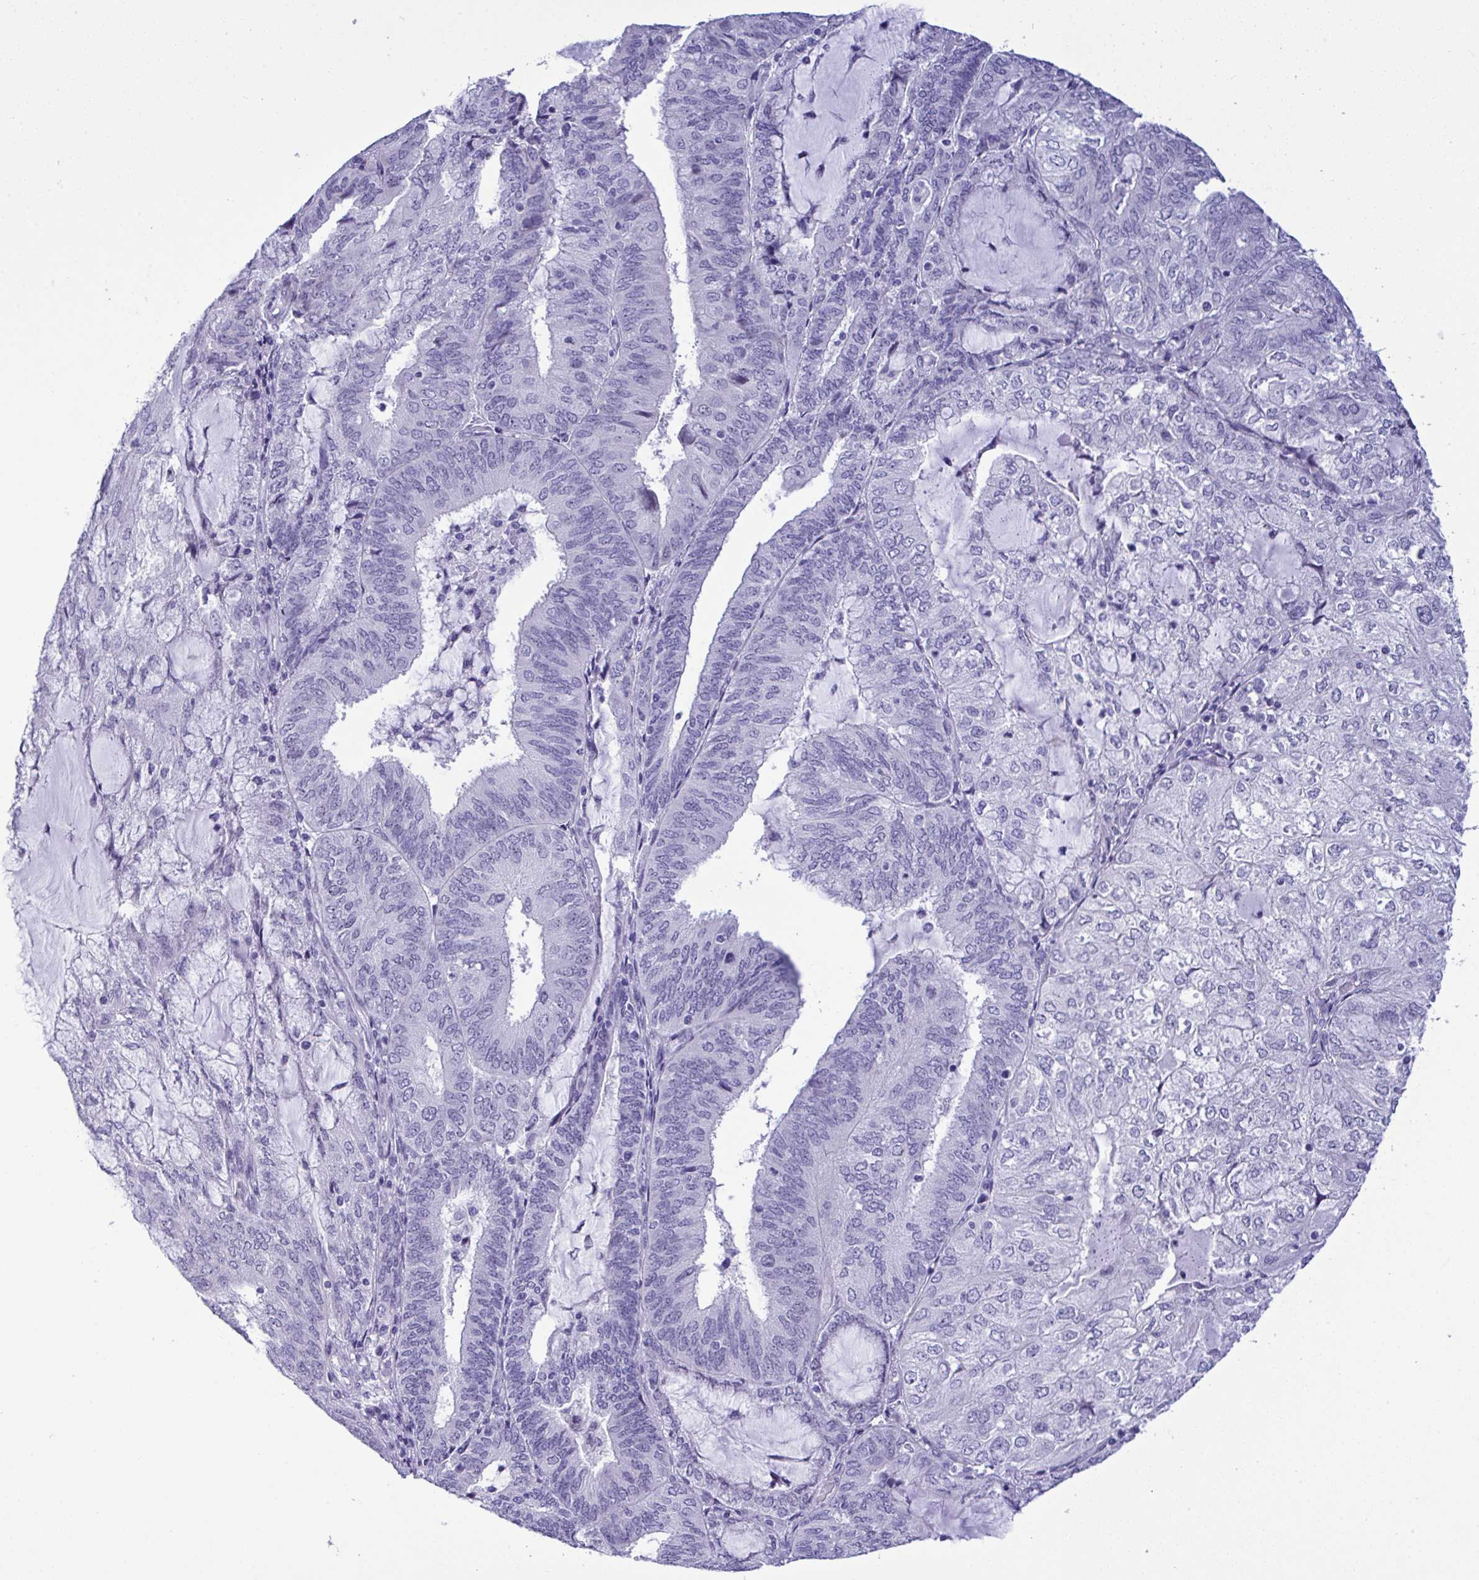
{"staining": {"intensity": "negative", "quantity": "none", "location": "none"}, "tissue": "endometrial cancer", "cell_type": "Tumor cells", "image_type": "cancer", "snomed": [{"axis": "morphology", "description": "Adenocarcinoma, NOS"}, {"axis": "topography", "description": "Endometrium"}], "caption": "High power microscopy photomicrograph of an immunohistochemistry image of endometrial cancer (adenocarcinoma), revealing no significant staining in tumor cells.", "gene": "YBX2", "patient": {"sex": "female", "age": 81}}